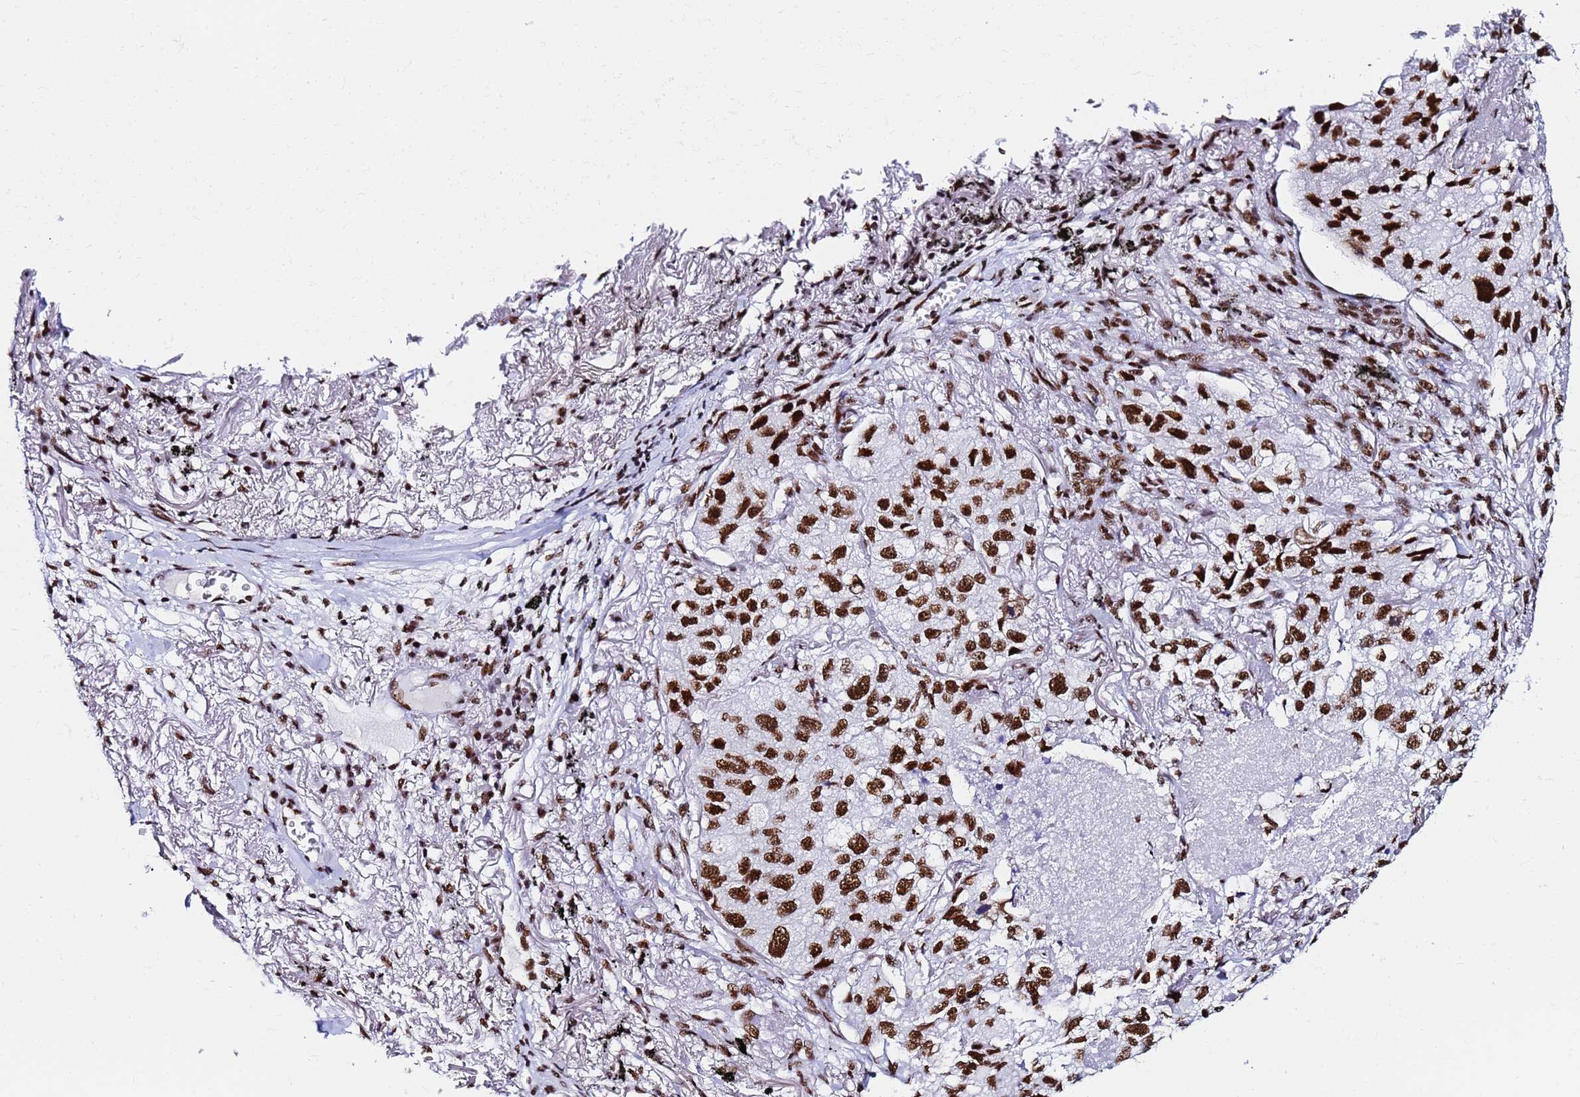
{"staining": {"intensity": "strong", "quantity": ">75%", "location": "nuclear"}, "tissue": "lung cancer", "cell_type": "Tumor cells", "image_type": "cancer", "snomed": [{"axis": "morphology", "description": "Adenocarcinoma, NOS"}, {"axis": "topography", "description": "Lung"}], "caption": "Lung adenocarcinoma stained with DAB IHC displays high levels of strong nuclear staining in approximately >75% of tumor cells. Ihc stains the protein in brown and the nuclei are stained blue.", "gene": "SNRPA1", "patient": {"sex": "male", "age": 65}}